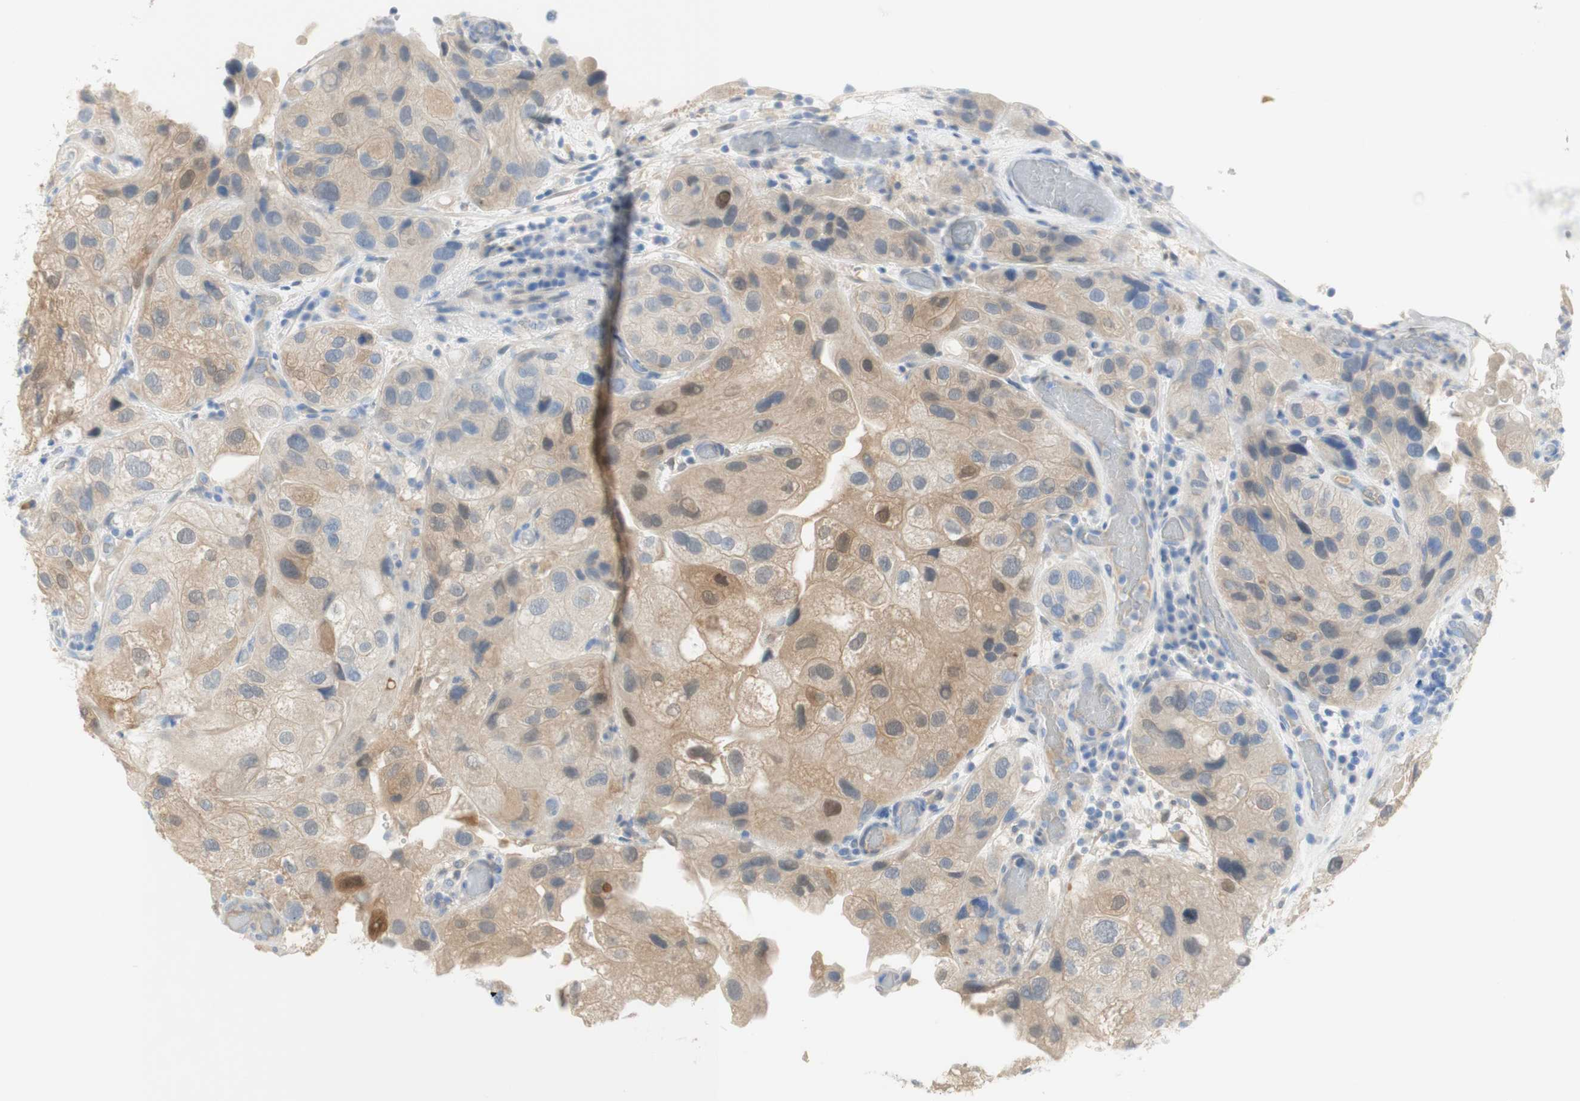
{"staining": {"intensity": "moderate", "quantity": "<25%", "location": "cytoplasmic/membranous,nuclear"}, "tissue": "urothelial cancer", "cell_type": "Tumor cells", "image_type": "cancer", "snomed": [{"axis": "morphology", "description": "Urothelial carcinoma, High grade"}, {"axis": "topography", "description": "Urinary bladder"}], "caption": "Human urothelial cancer stained with a brown dye reveals moderate cytoplasmic/membranous and nuclear positive expression in approximately <25% of tumor cells.", "gene": "SELENBP1", "patient": {"sex": "female", "age": 64}}